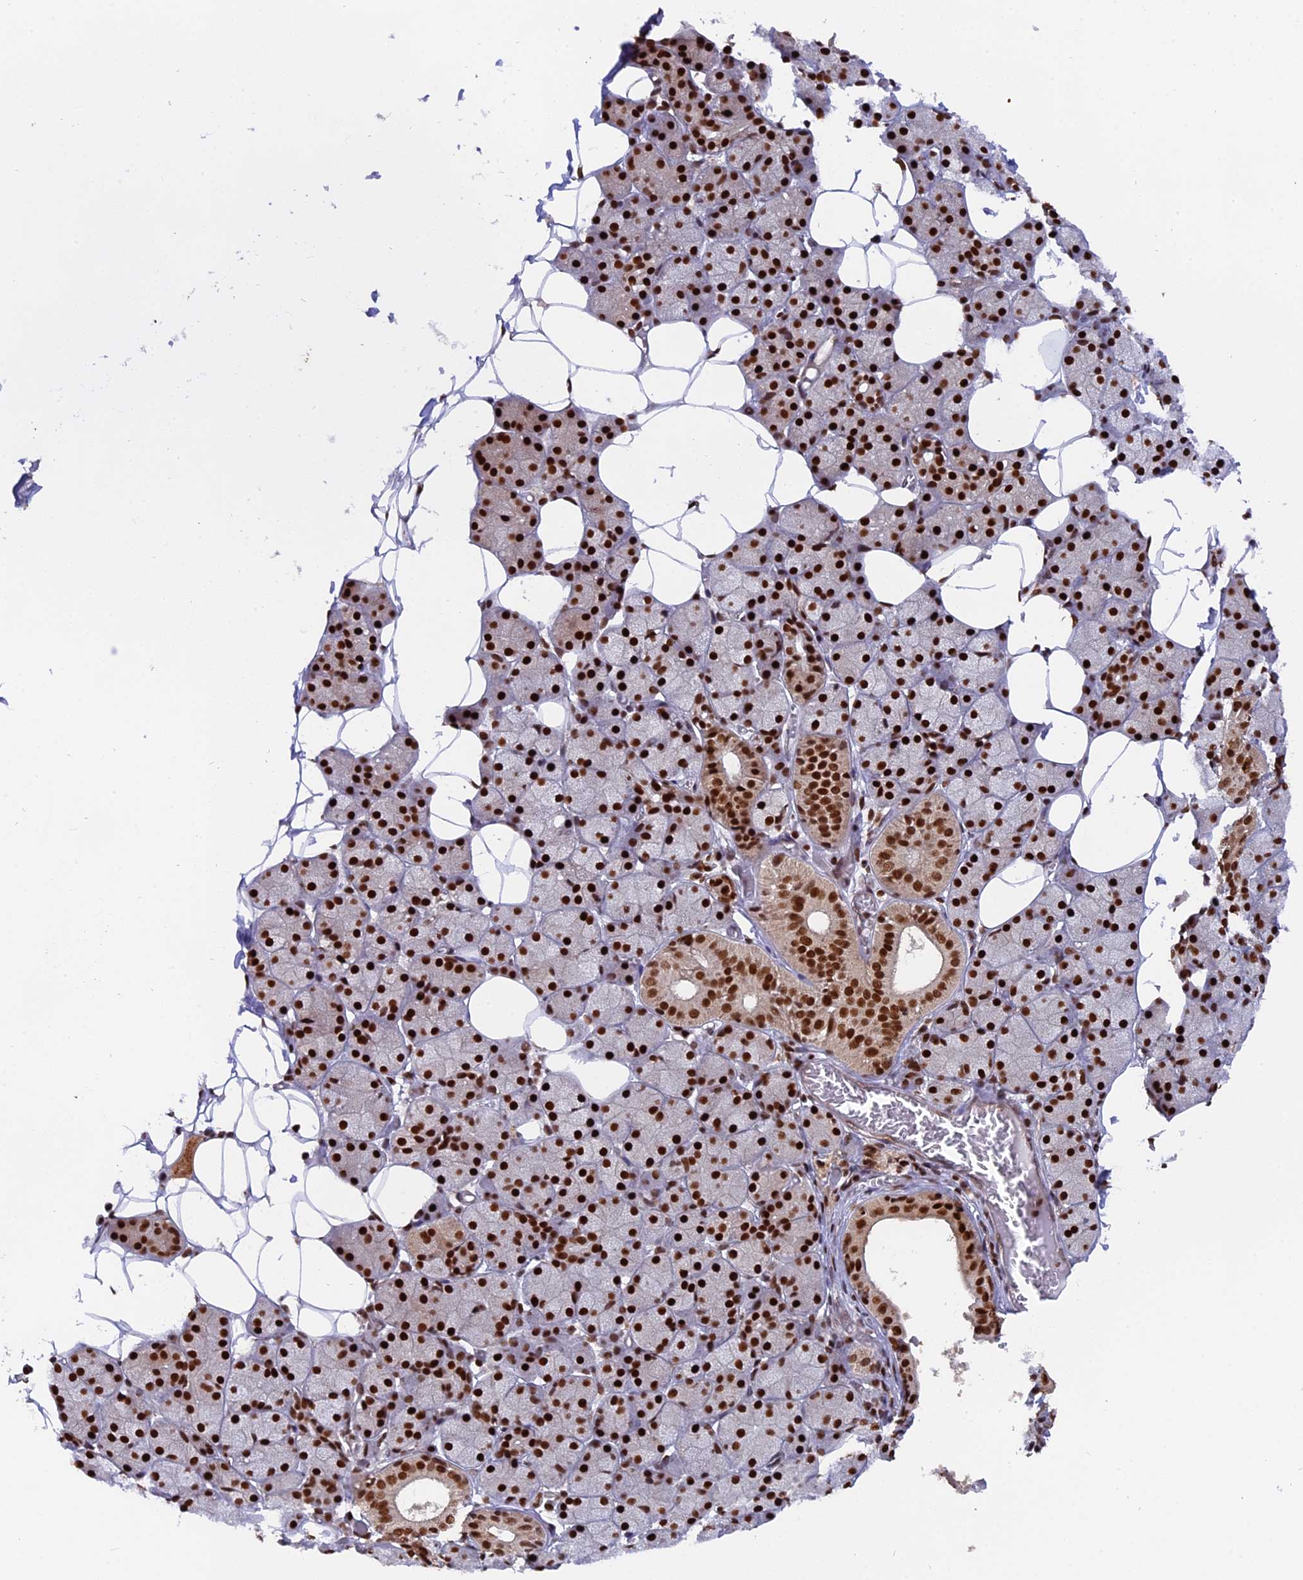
{"staining": {"intensity": "strong", "quantity": ">75%", "location": "nuclear"}, "tissue": "salivary gland", "cell_type": "Glandular cells", "image_type": "normal", "snomed": [{"axis": "morphology", "description": "Normal tissue, NOS"}, {"axis": "topography", "description": "Salivary gland"}], "caption": "Approximately >75% of glandular cells in unremarkable human salivary gland reveal strong nuclear protein expression as visualized by brown immunohistochemical staining.", "gene": "RAMACL", "patient": {"sex": "female", "age": 33}}